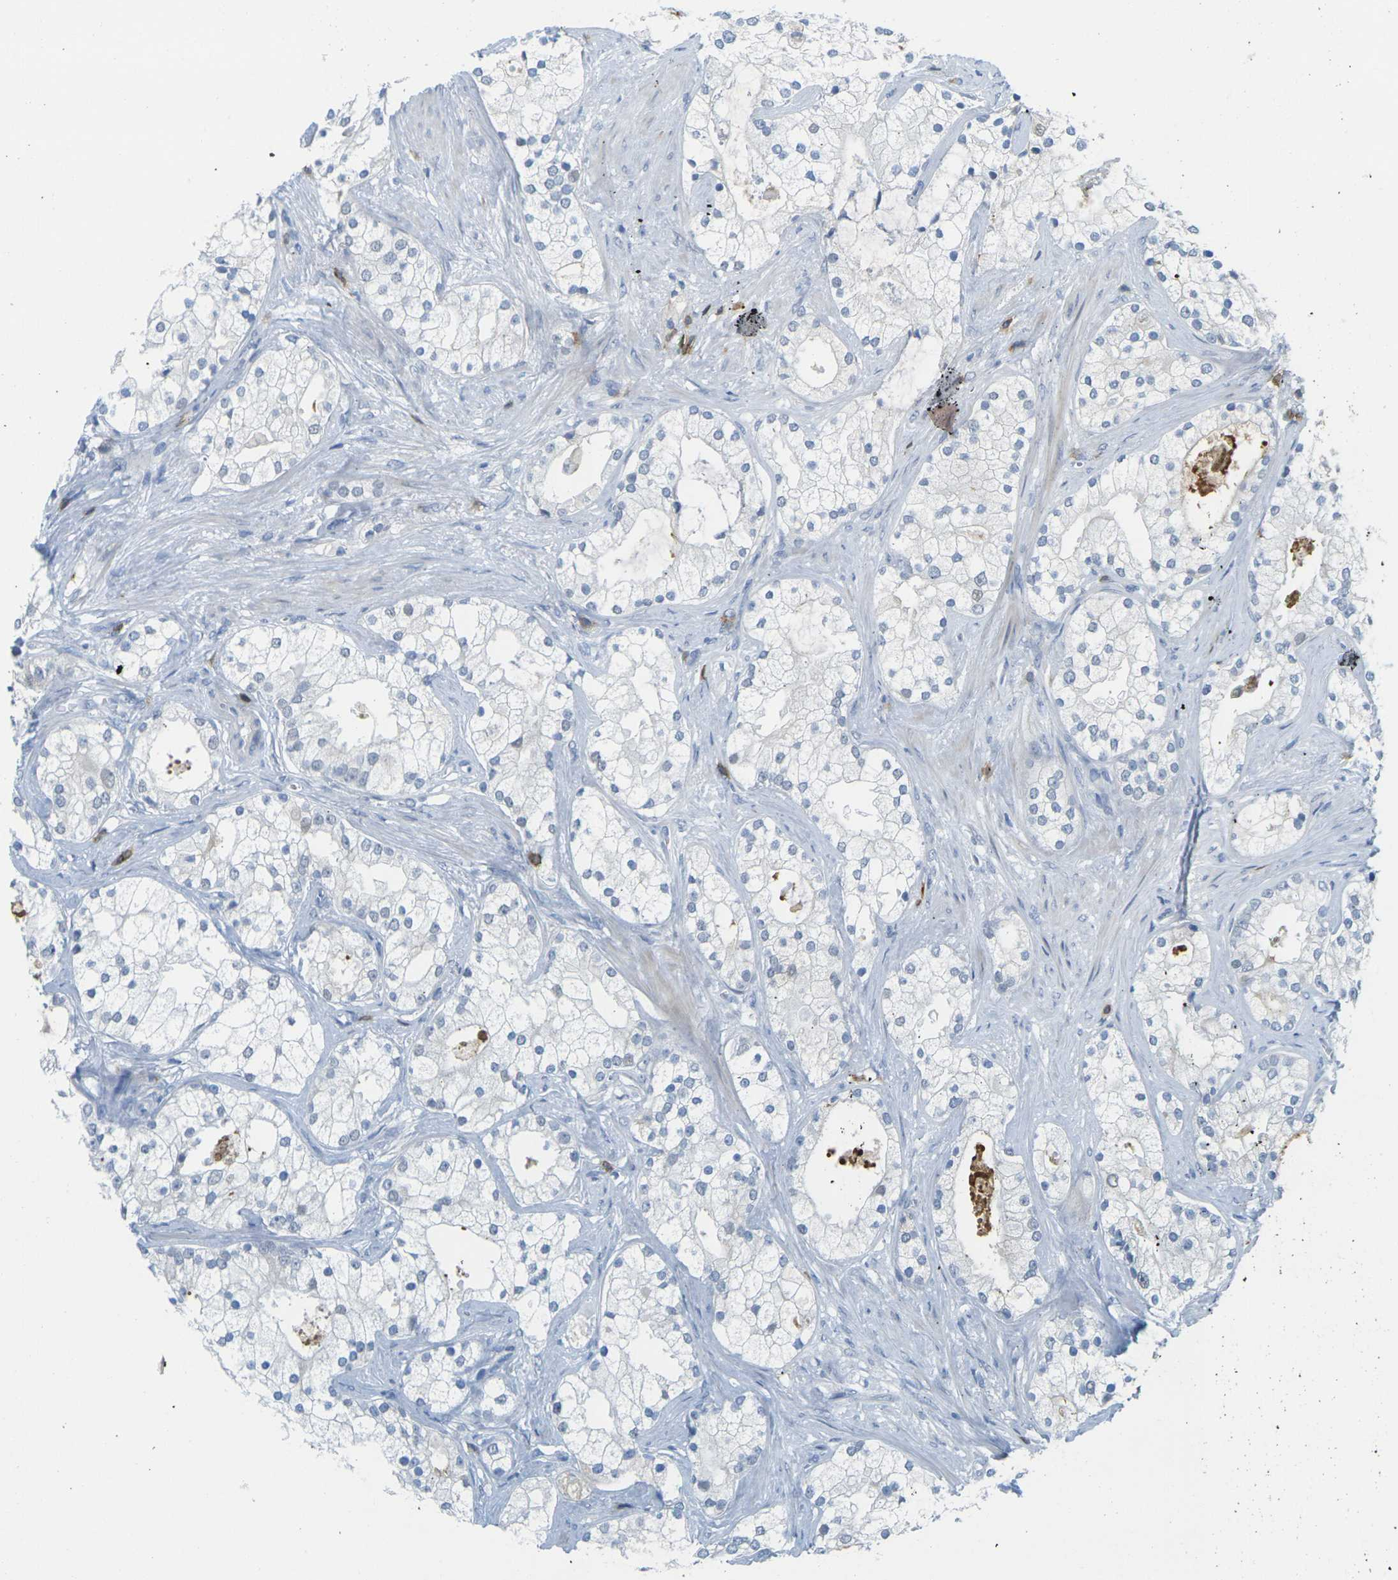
{"staining": {"intensity": "negative", "quantity": "none", "location": "none"}, "tissue": "prostate cancer", "cell_type": "Tumor cells", "image_type": "cancer", "snomed": [{"axis": "morphology", "description": "Adenocarcinoma, Low grade"}, {"axis": "topography", "description": "Prostate"}], "caption": "Immunohistochemistry (IHC) photomicrograph of human prostate cancer (adenocarcinoma (low-grade)) stained for a protein (brown), which exhibits no expression in tumor cells. Brightfield microscopy of IHC stained with DAB (brown) and hematoxylin (blue), captured at high magnification.", "gene": "CD3D", "patient": {"sex": "male", "age": 58}}